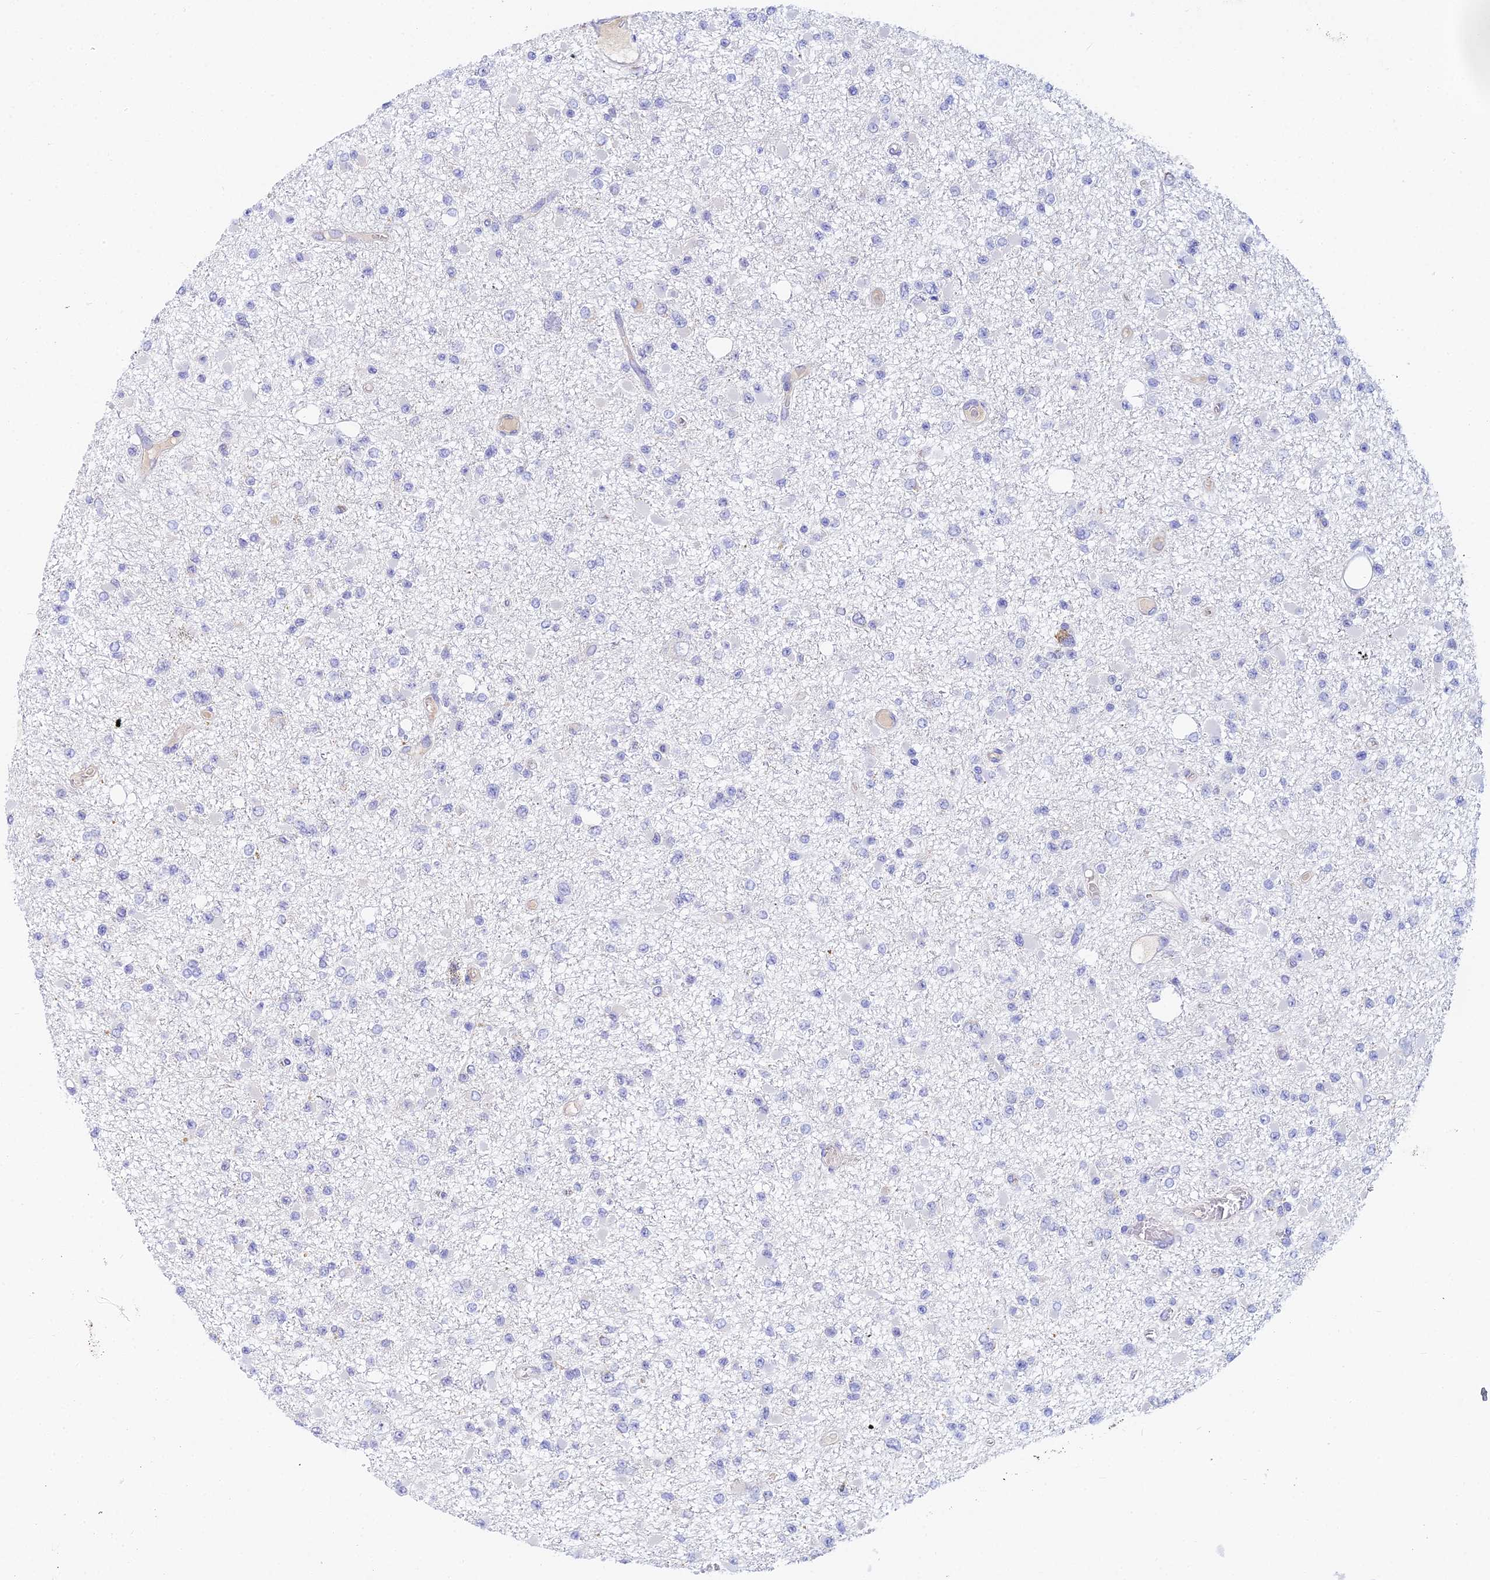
{"staining": {"intensity": "negative", "quantity": "none", "location": "none"}, "tissue": "glioma", "cell_type": "Tumor cells", "image_type": "cancer", "snomed": [{"axis": "morphology", "description": "Glioma, malignant, Low grade"}, {"axis": "topography", "description": "Brain"}], "caption": "Photomicrograph shows no significant protein expression in tumor cells of glioma.", "gene": "ACOT2", "patient": {"sex": "female", "age": 22}}